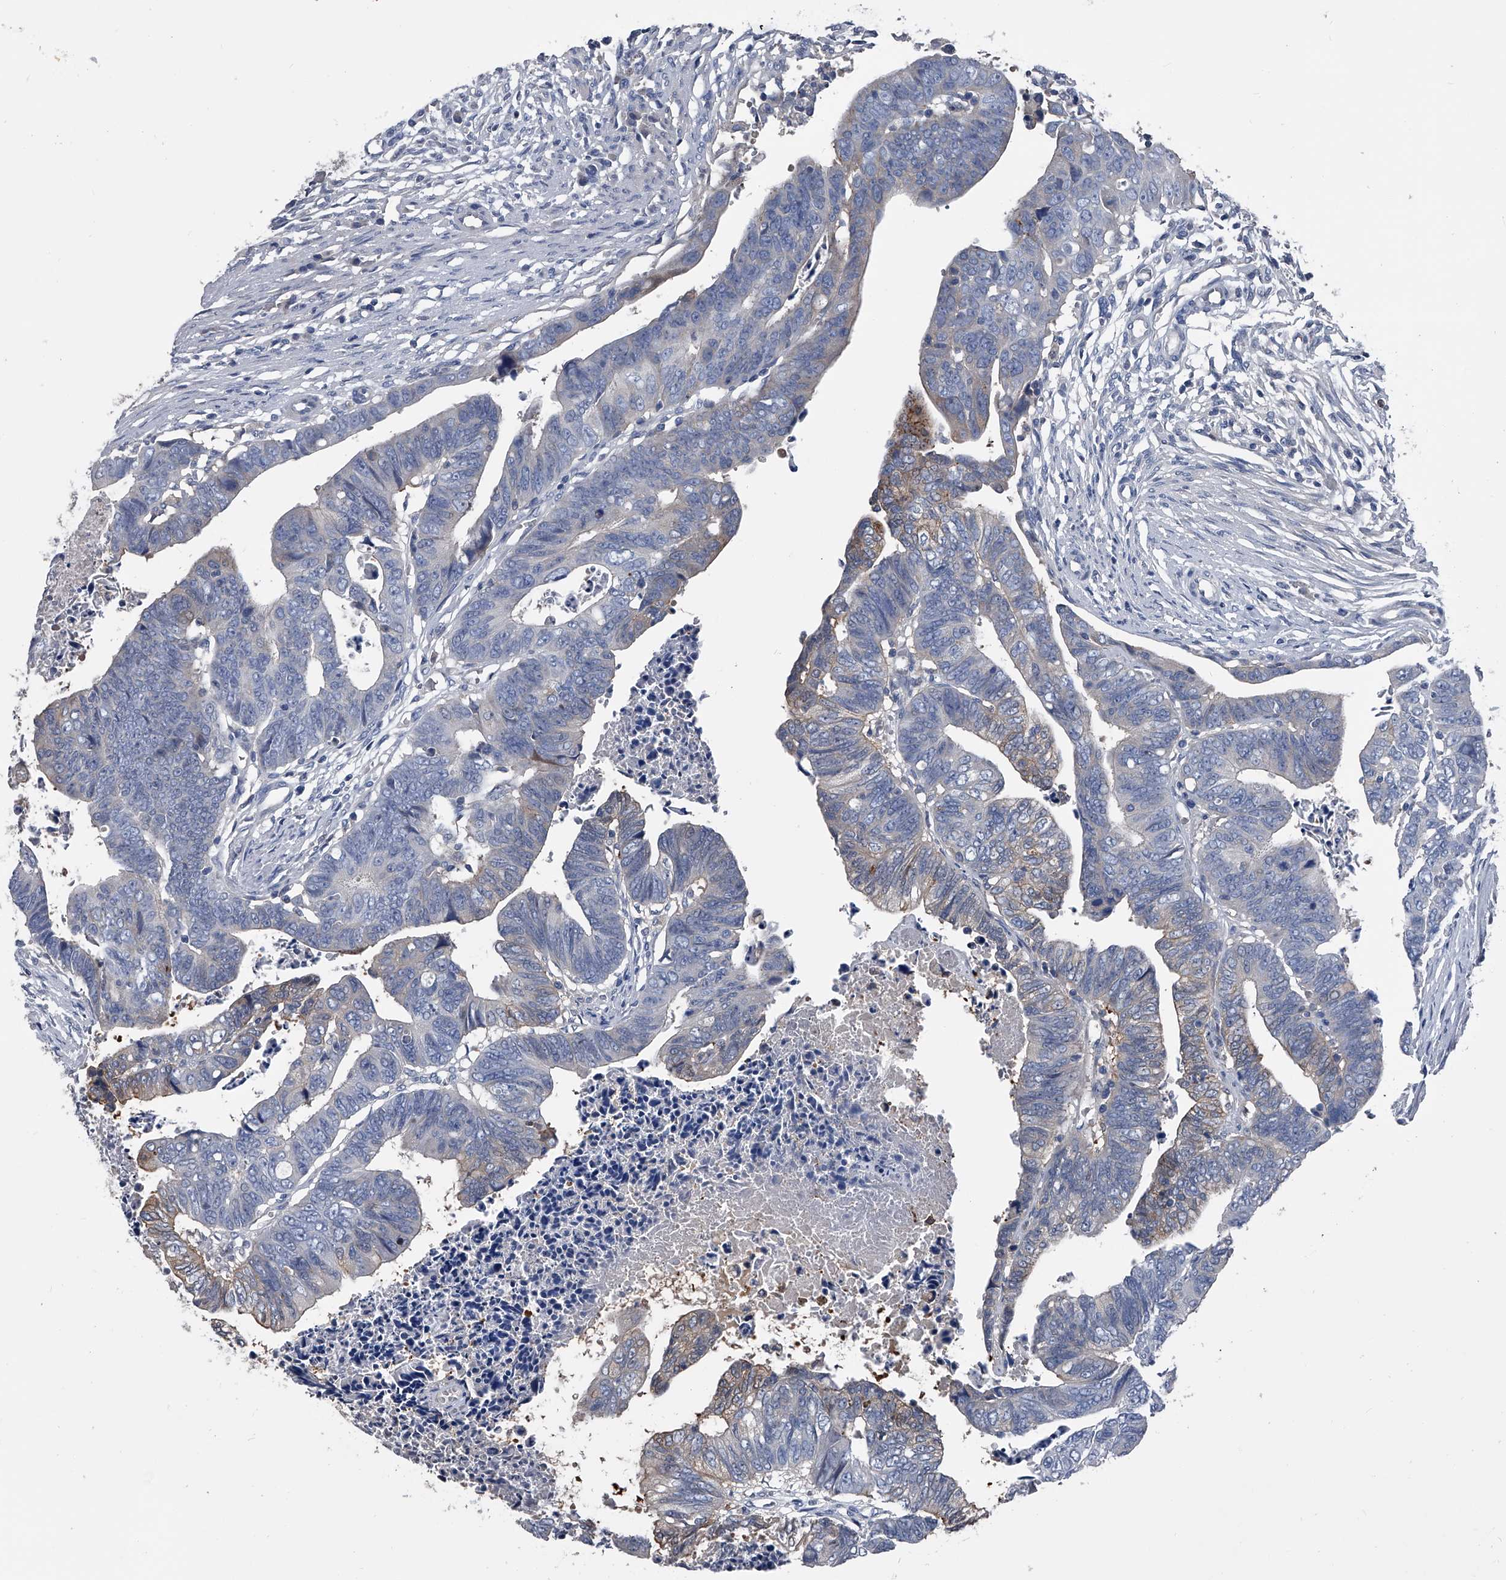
{"staining": {"intensity": "weak", "quantity": "<25%", "location": "cytoplasmic/membranous"}, "tissue": "colorectal cancer", "cell_type": "Tumor cells", "image_type": "cancer", "snomed": [{"axis": "morphology", "description": "Adenocarcinoma, NOS"}, {"axis": "topography", "description": "Rectum"}], "caption": "Histopathology image shows no significant protein staining in tumor cells of colorectal cancer (adenocarcinoma).", "gene": "KIF13A", "patient": {"sex": "female", "age": 65}}